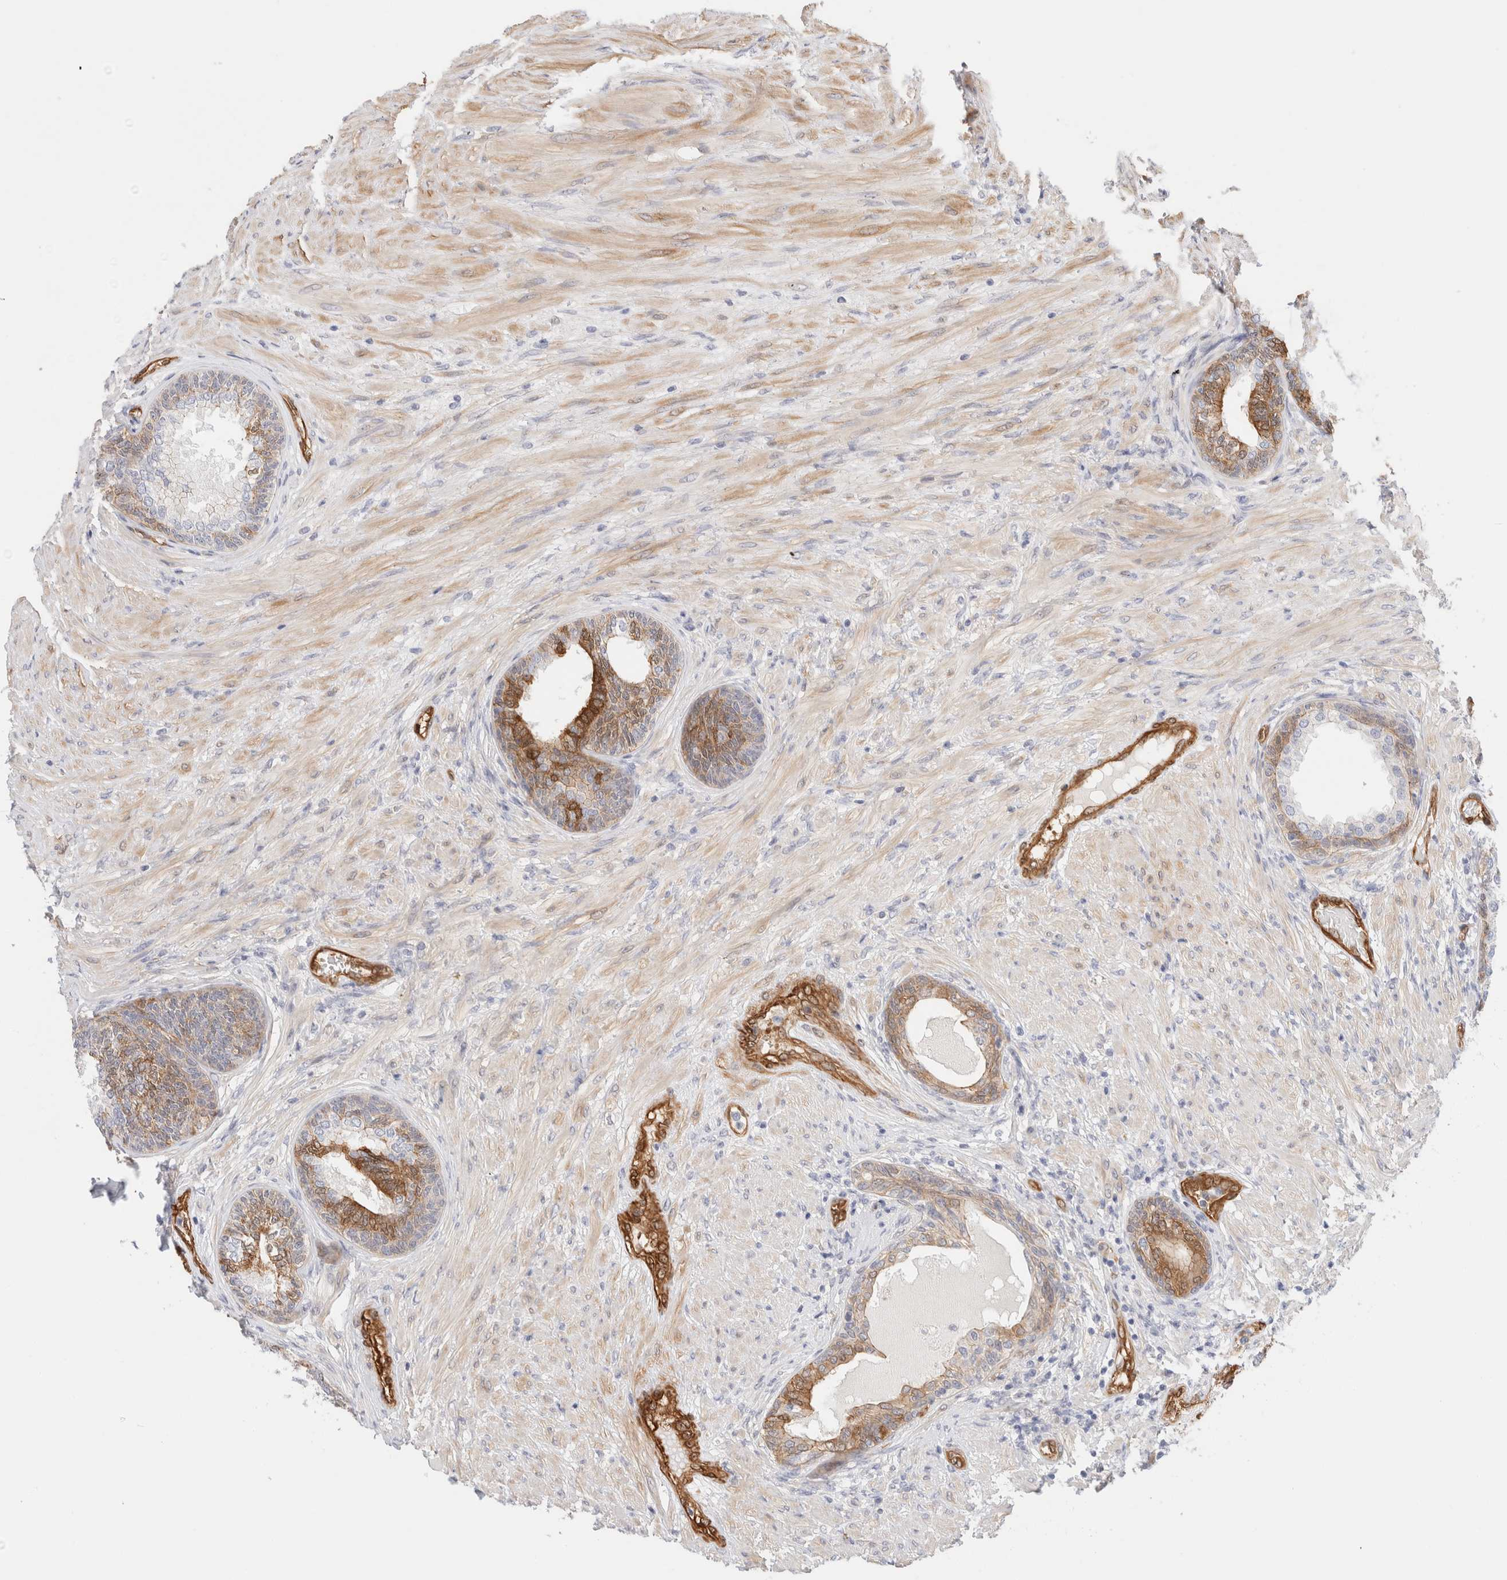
{"staining": {"intensity": "moderate", "quantity": "<25%", "location": "cytoplasmic/membranous"}, "tissue": "prostate", "cell_type": "Glandular cells", "image_type": "normal", "snomed": [{"axis": "morphology", "description": "Normal tissue, NOS"}, {"axis": "topography", "description": "Prostate"}], "caption": "High-power microscopy captured an IHC micrograph of benign prostate, revealing moderate cytoplasmic/membranous expression in about <25% of glandular cells.", "gene": "LMCD1", "patient": {"sex": "male", "age": 76}}